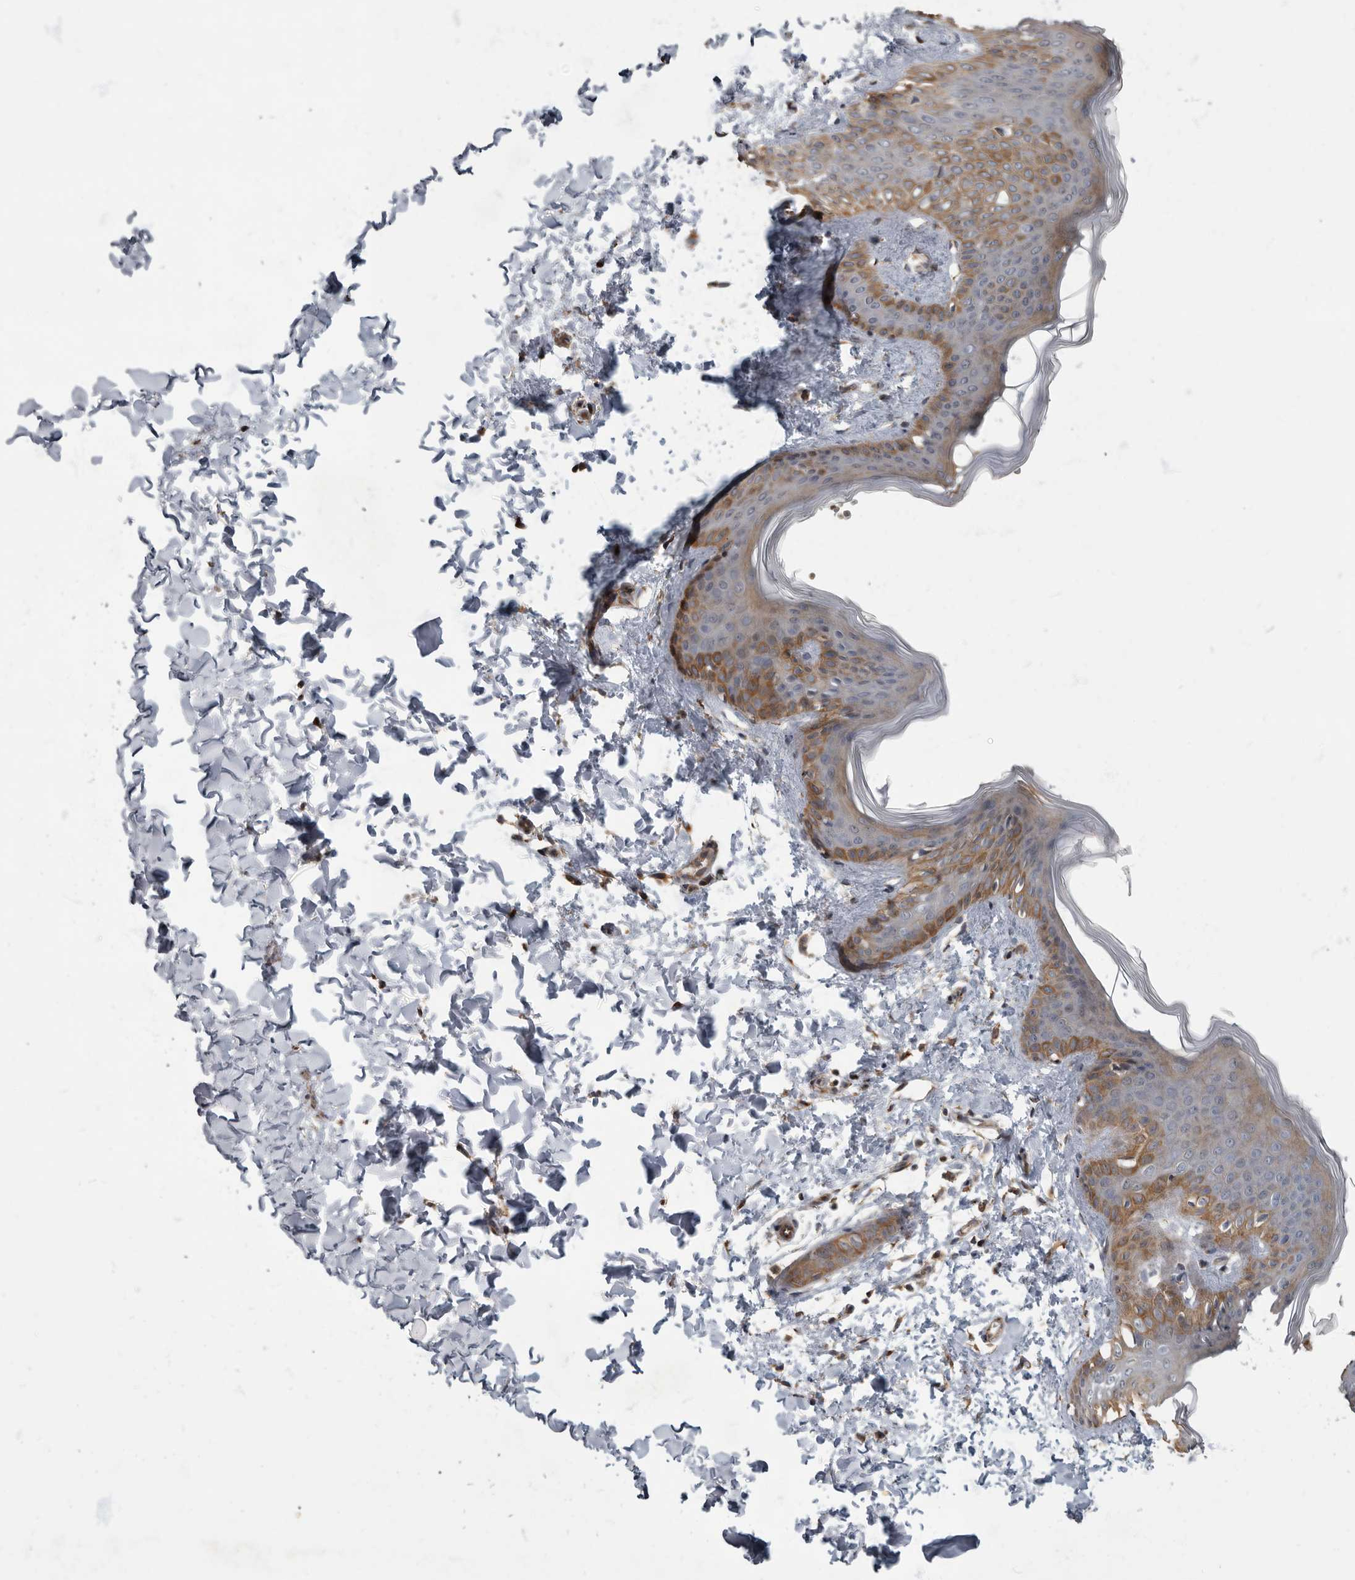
{"staining": {"intensity": "moderate", "quantity": ">75%", "location": "cytoplasmic/membranous"}, "tissue": "skin", "cell_type": "Fibroblasts", "image_type": "normal", "snomed": [{"axis": "morphology", "description": "Normal tissue, NOS"}, {"axis": "topography", "description": "Skin"}], "caption": "Skin stained for a protein displays moderate cytoplasmic/membranous positivity in fibroblasts. (DAB IHC, brown staining for protein, blue staining for nuclei).", "gene": "IQCK", "patient": {"sex": "female", "age": 17}}